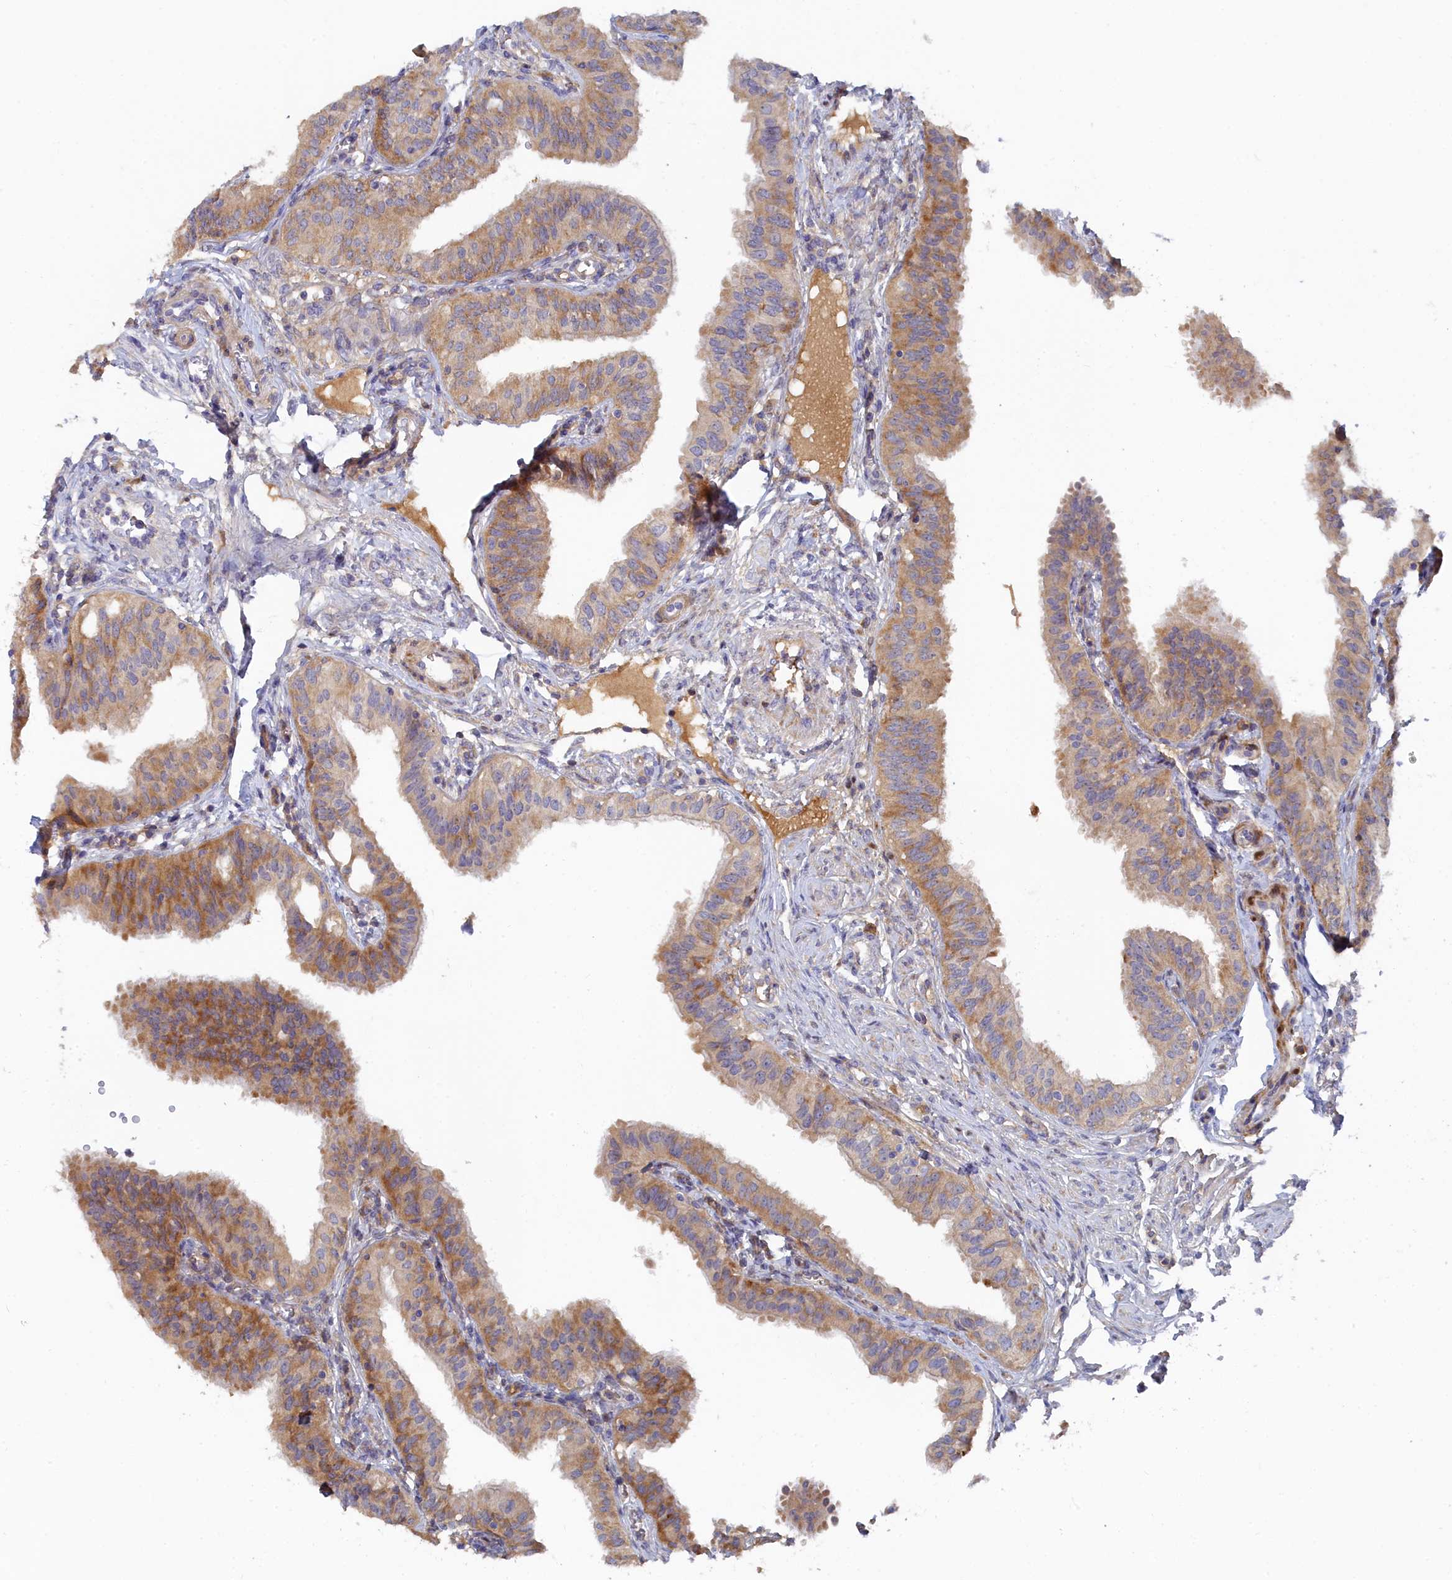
{"staining": {"intensity": "moderate", "quantity": "25%-75%", "location": "cytoplasmic/membranous"}, "tissue": "fallopian tube", "cell_type": "Glandular cells", "image_type": "normal", "snomed": [{"axis": "morphology", "description": "Normal tissue, NOS"}, {"axis": "topography", "description": "Fallopian tube"}, {"axis": "topography", "description": "Ovary"}], "caption": "Immunohistochemistry (IHC) (DAB) staining of unremarkable human fallopian tube reveals moderate cytoplasmic/membranous protein staining in approximately 25%-75% of glandular cells.", "gene": "SPATA5L1", "patient": {"sex": "female", "age": 42}}